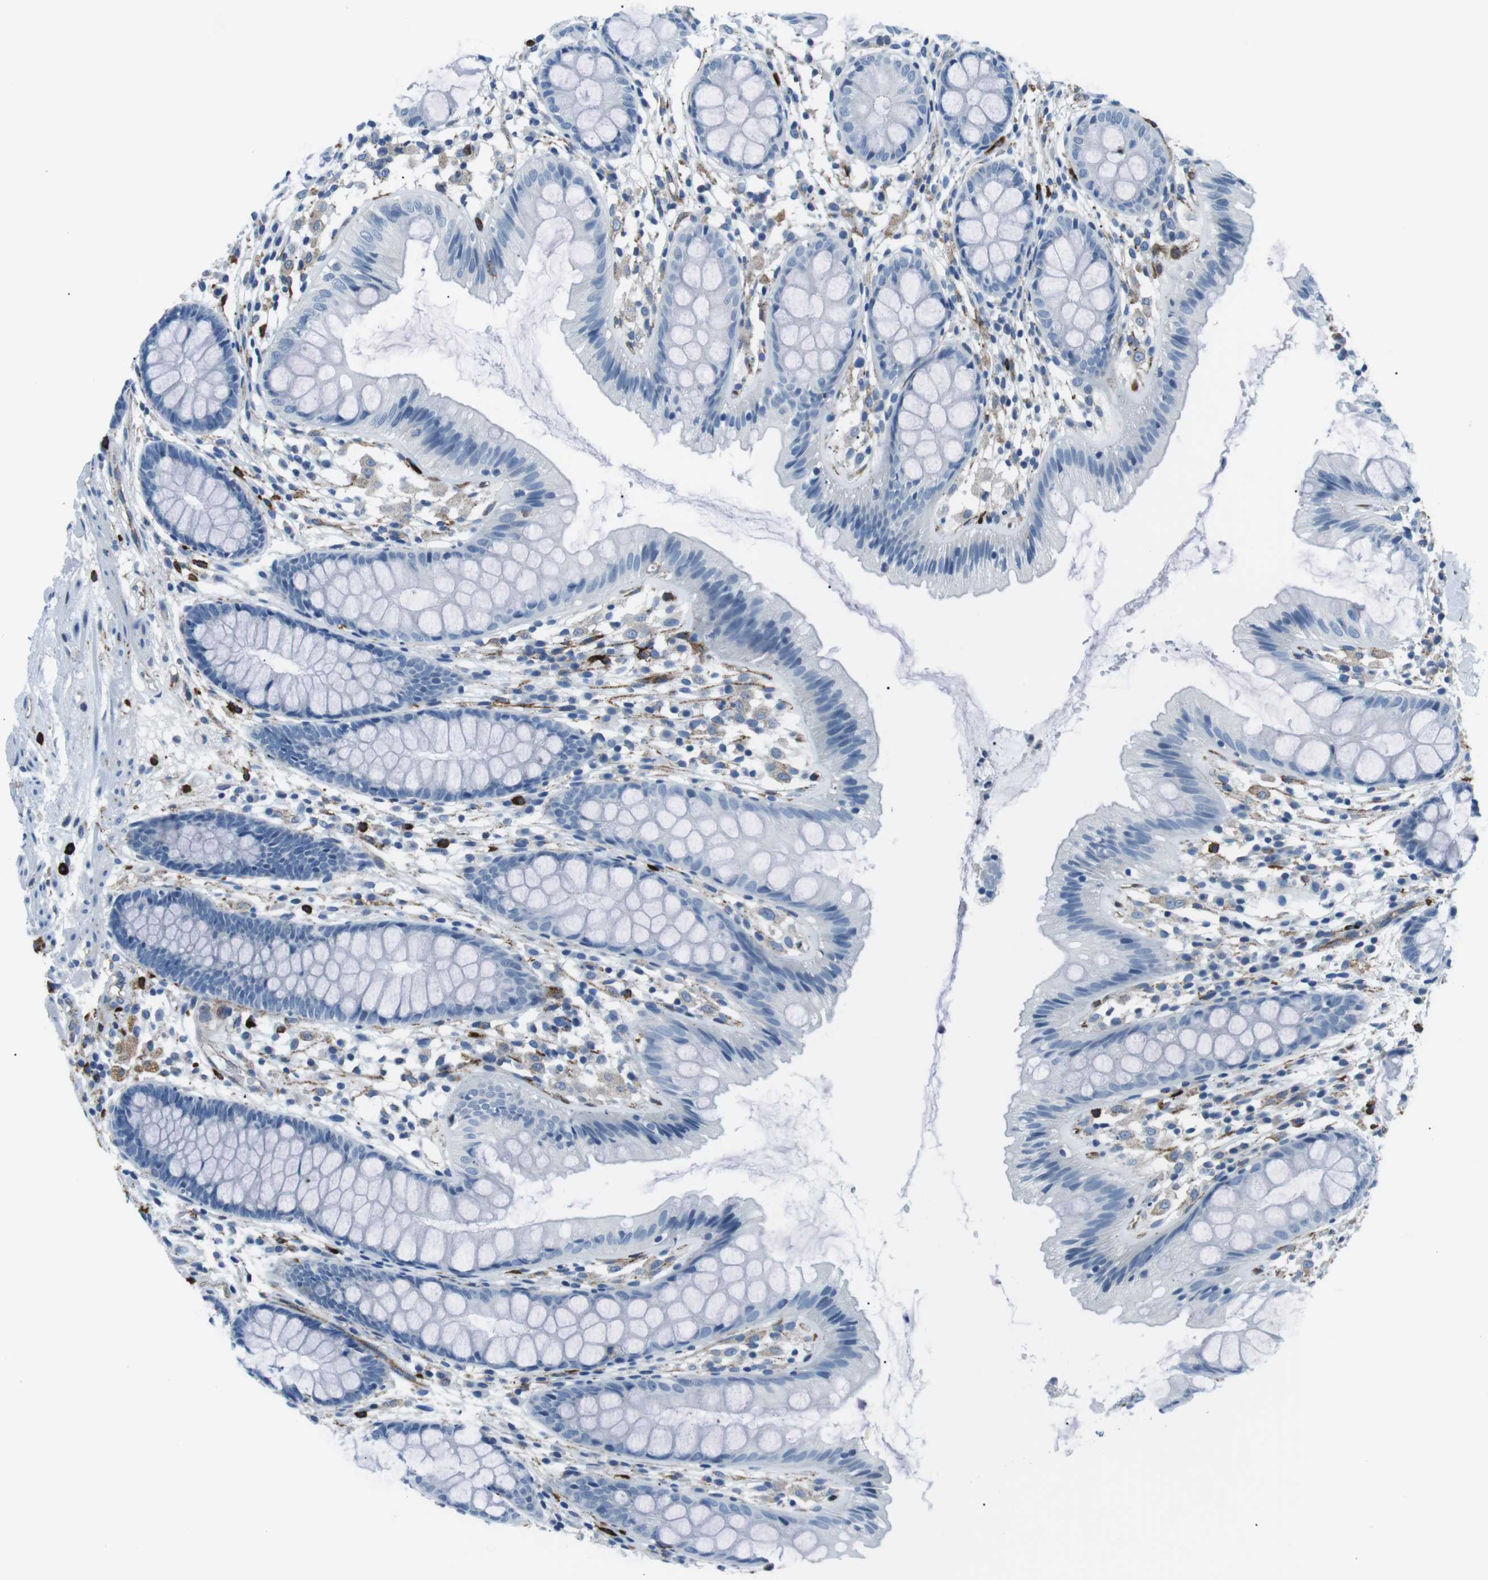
{"staining": {"intensity": "negative", "quantity": "none", "location": "none"}, "tissue": "colon", "cell_type": "Endothelial cells", "image_type": "normal", "snomed": [{"axis": "morphology", "description": "Normal tissue, NOS"}, {"axis": "topography", "description": "Colon"}], "caption": "Endothelial cells are negative for protein expression in normal human colon.", "gene": "CSF2RA", "patient": {"sex": "female", "age": 56}}